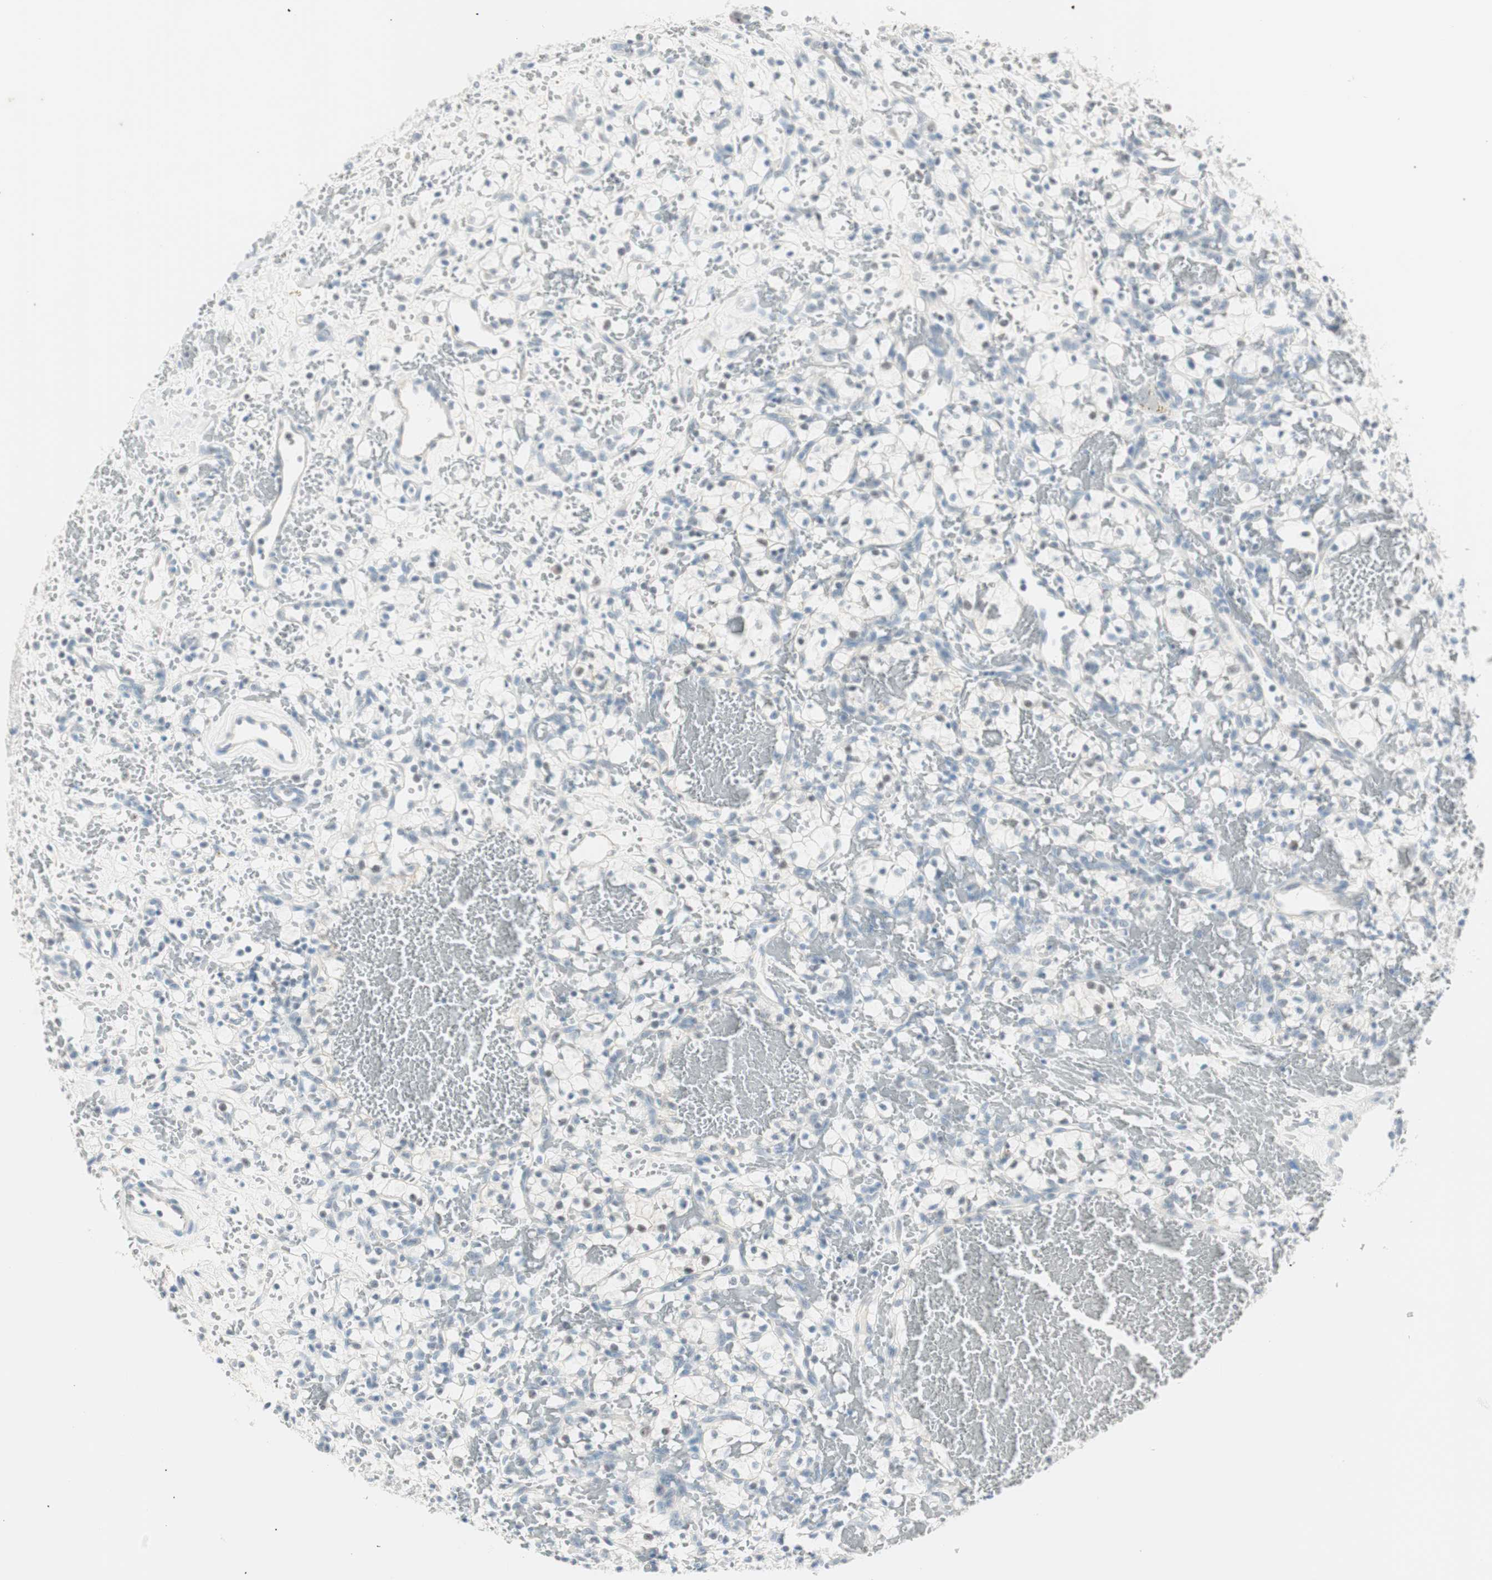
{"staining": {"intensity": "negative", "quantity": "none", "location": "none"}, "tissue": "renal cancer", "cell_type": "Tumor cells", "image_type": "cancer", "snomed": [{"axis": "morphology", "description": "Adenocarcinoma, NOS"}, {"axis": "topography", "description": "Kidney"}], "caption": "High power microscopy micrograph of an IHC histopathology image of renal cancer (adenocarcinoma), revealing no significant staining in tumor cells.", "gene": "HOXB13", "patient": {"sex": "female", "age": 60}}